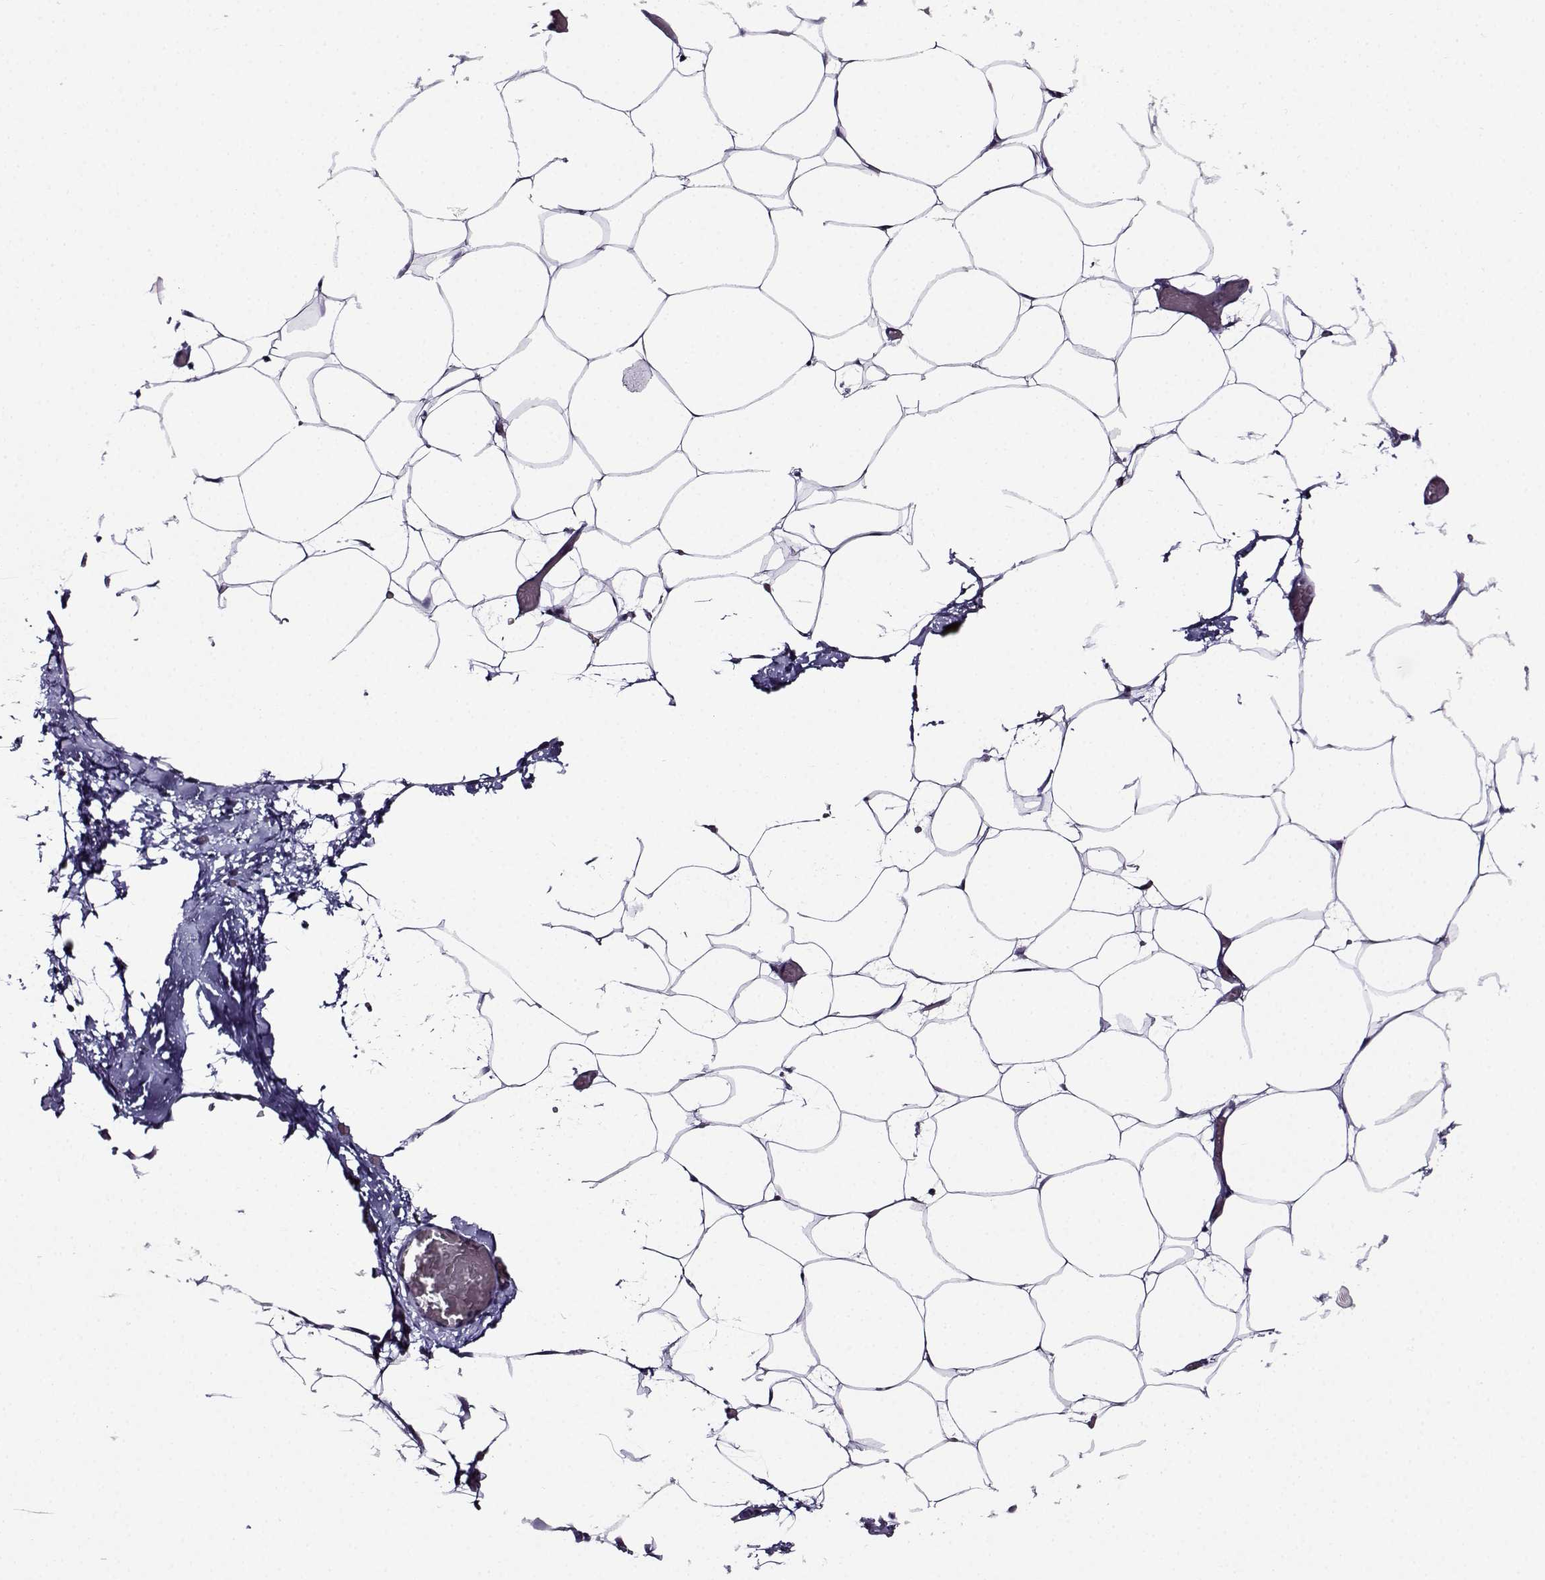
{"staining": {"intensity": "negative", "quantity": "none", "location": "none"}, "tissue": "adipose tissue", "cell_type": "Adipocytes", "image_type": "normal", "snomed": [{"axis": "morphology", "description": "Normal tissue, NOS"}, {"axis": "topography", "description": "Adipose tissue"}], "caption": "A high-resolution micrograph shows IHC staining of unremarkable adipose tissue, which shows no significant expression in adipocytes. (Brightfield microscopy of DAB IHC at high magnification).", "gene": "TMEM266", "patient": {"sex": "male", "age": 57}}